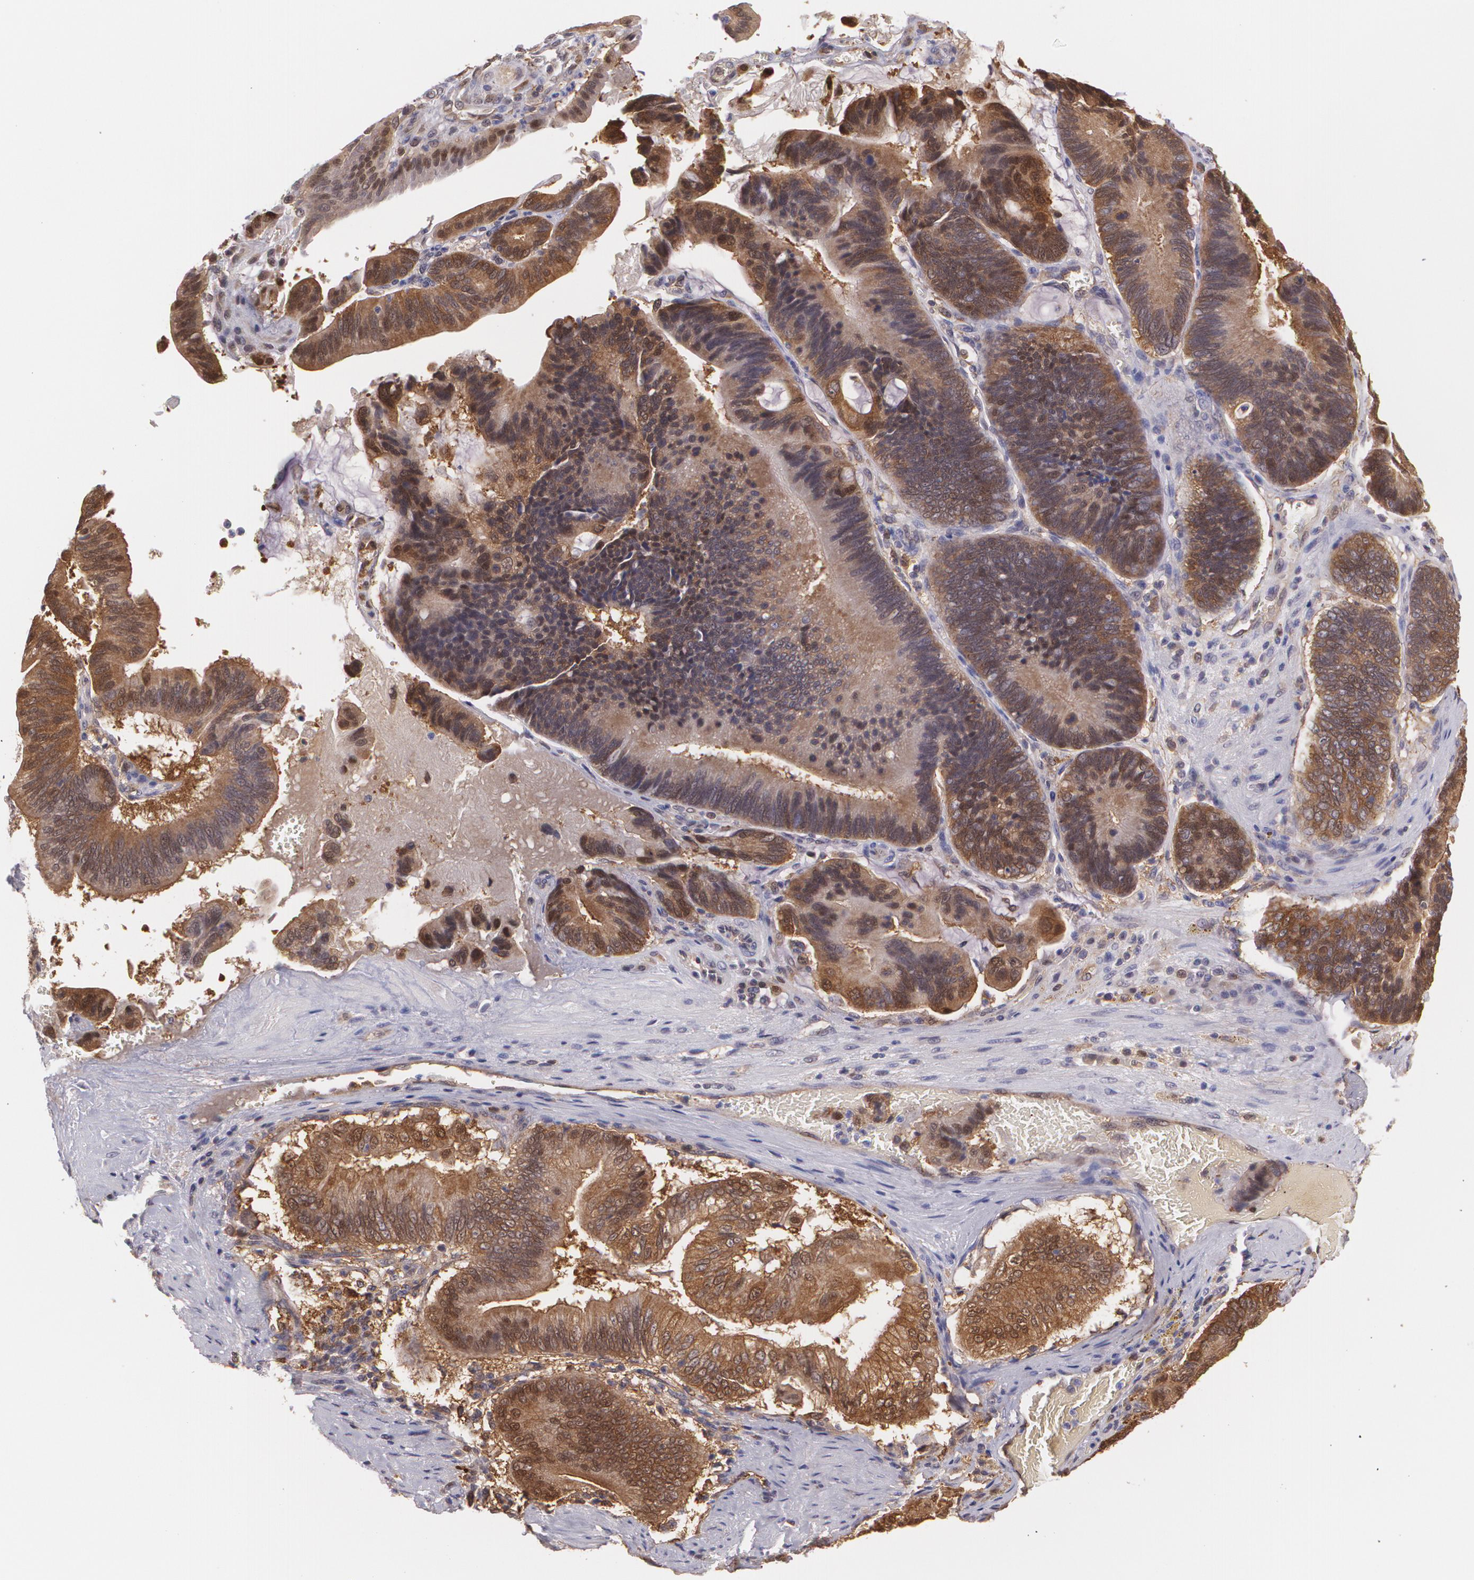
{"staining": {"intensity": "strong", "quantity": ">75%", "location": "cytoplasmic/membranous,nuclear"}, "tissue": "pancreatic cancer", "cell_type": "Tumor cells", "image_type": "cancer", "snomed": [{"axis": "morphology", "description": "Adenocarcinoma, NOS"}, {"axis": "topography", "description": "Pancreas"}], "caption": "Immunohistochemistry micrograph of pancreatic cancer (adenocarcinoma) stained for a protein (brown), which reveals high levels of strong cytoplasmic/membranous and nuclear positivity in about >75% of tumor cells.", "gene": "HSPH1", "patient": {"sex": "male", "age": 82}}